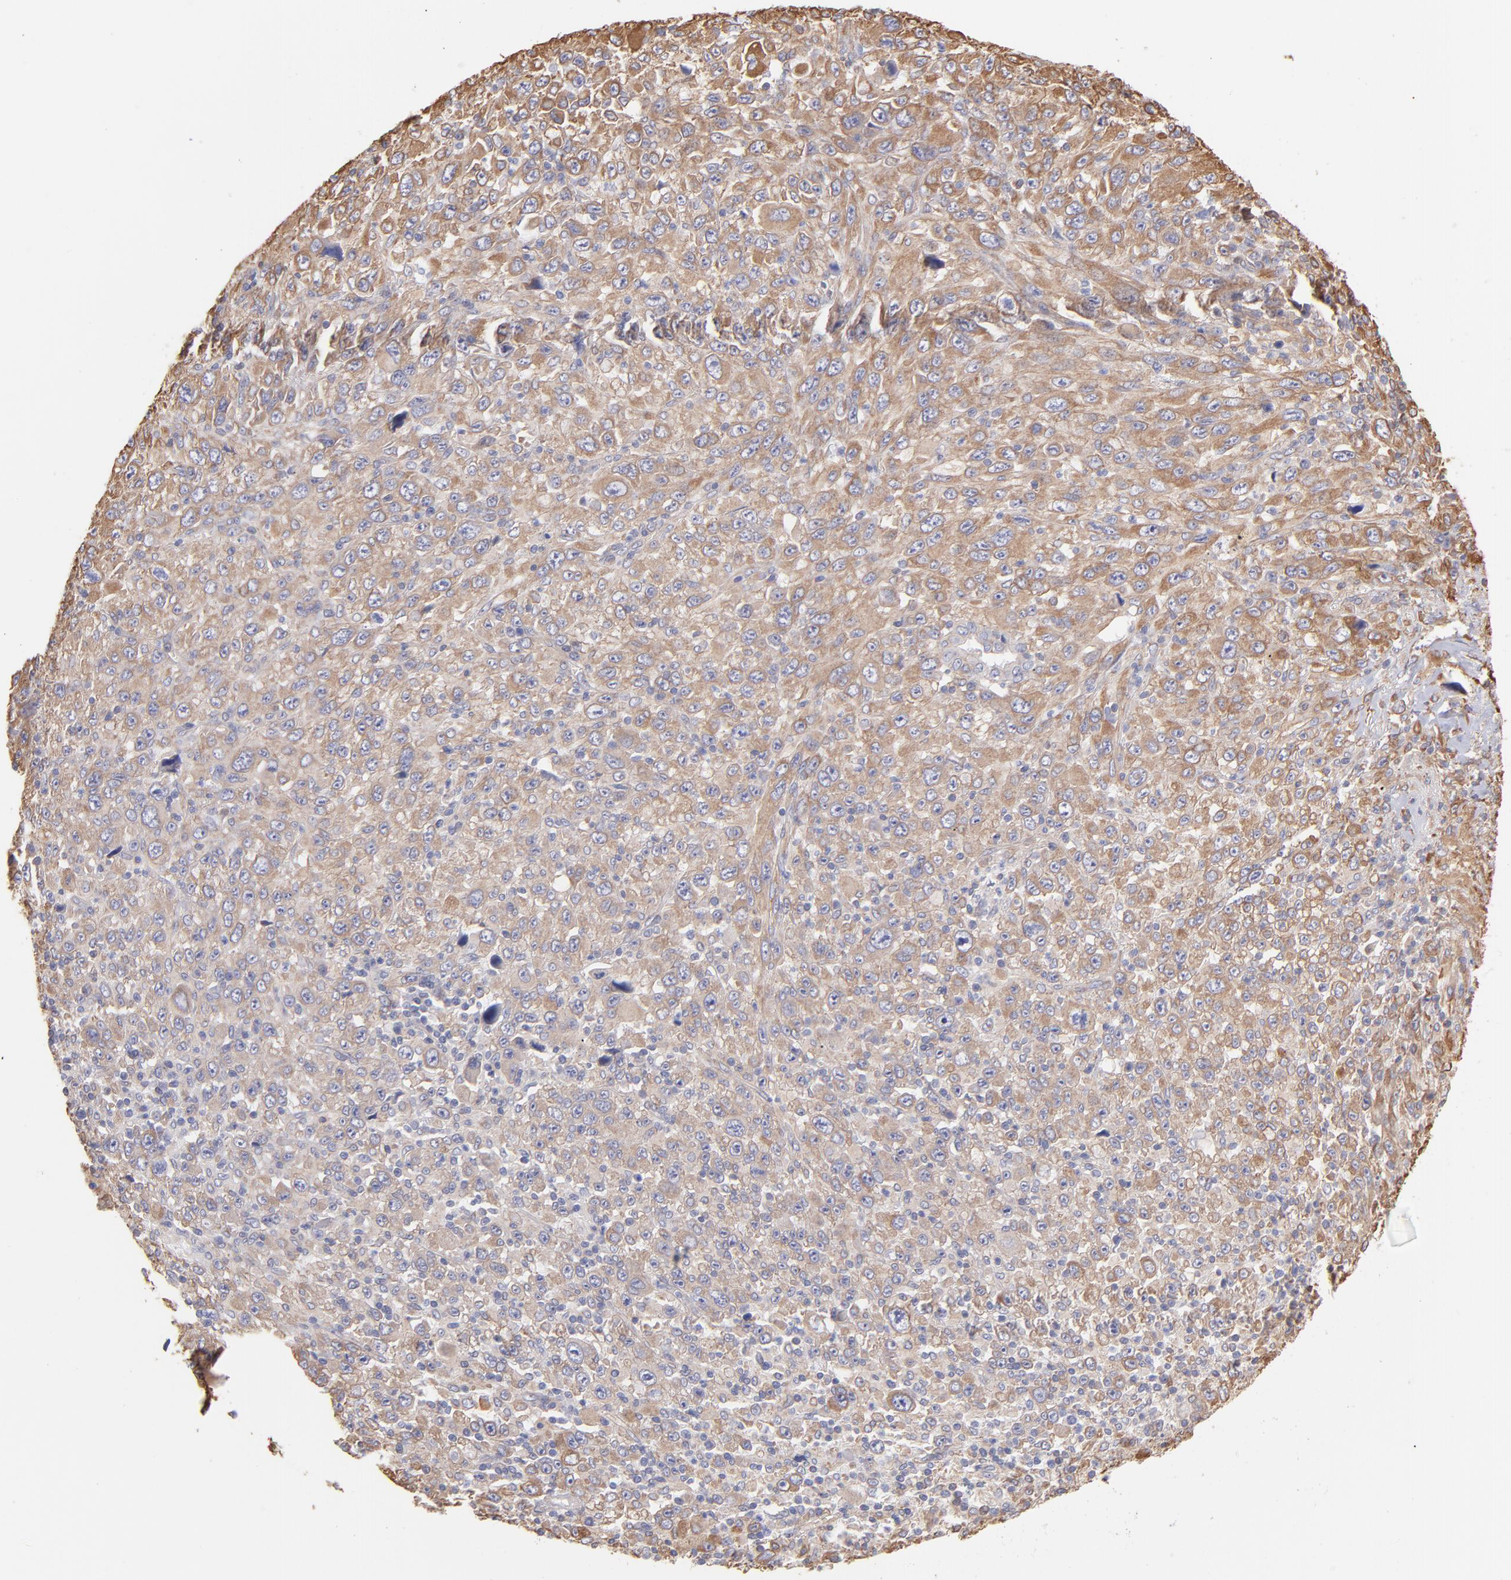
{"staining": {"intensity": "weak", "quantity": ">75%", "location": "cytoplasmic/membranous"}, "tissue": "melanoma", "cell_type": "Tumor cells", "image_type": "cancer", "snomed": [{"axis": "morphology", "description": "Malignant melanoma, Metastatic site"}, {"axis": "topography", "description": "Skin"}], "caption": "Malignant melanoma (metastatic site) tissue shows weak cytoplasmic/membranous staining in approximately >75% of tumor cells, visualized by immunohistochemistry.", "gene": "PLEC", "patient": {"sex": "female", "age": 56}}